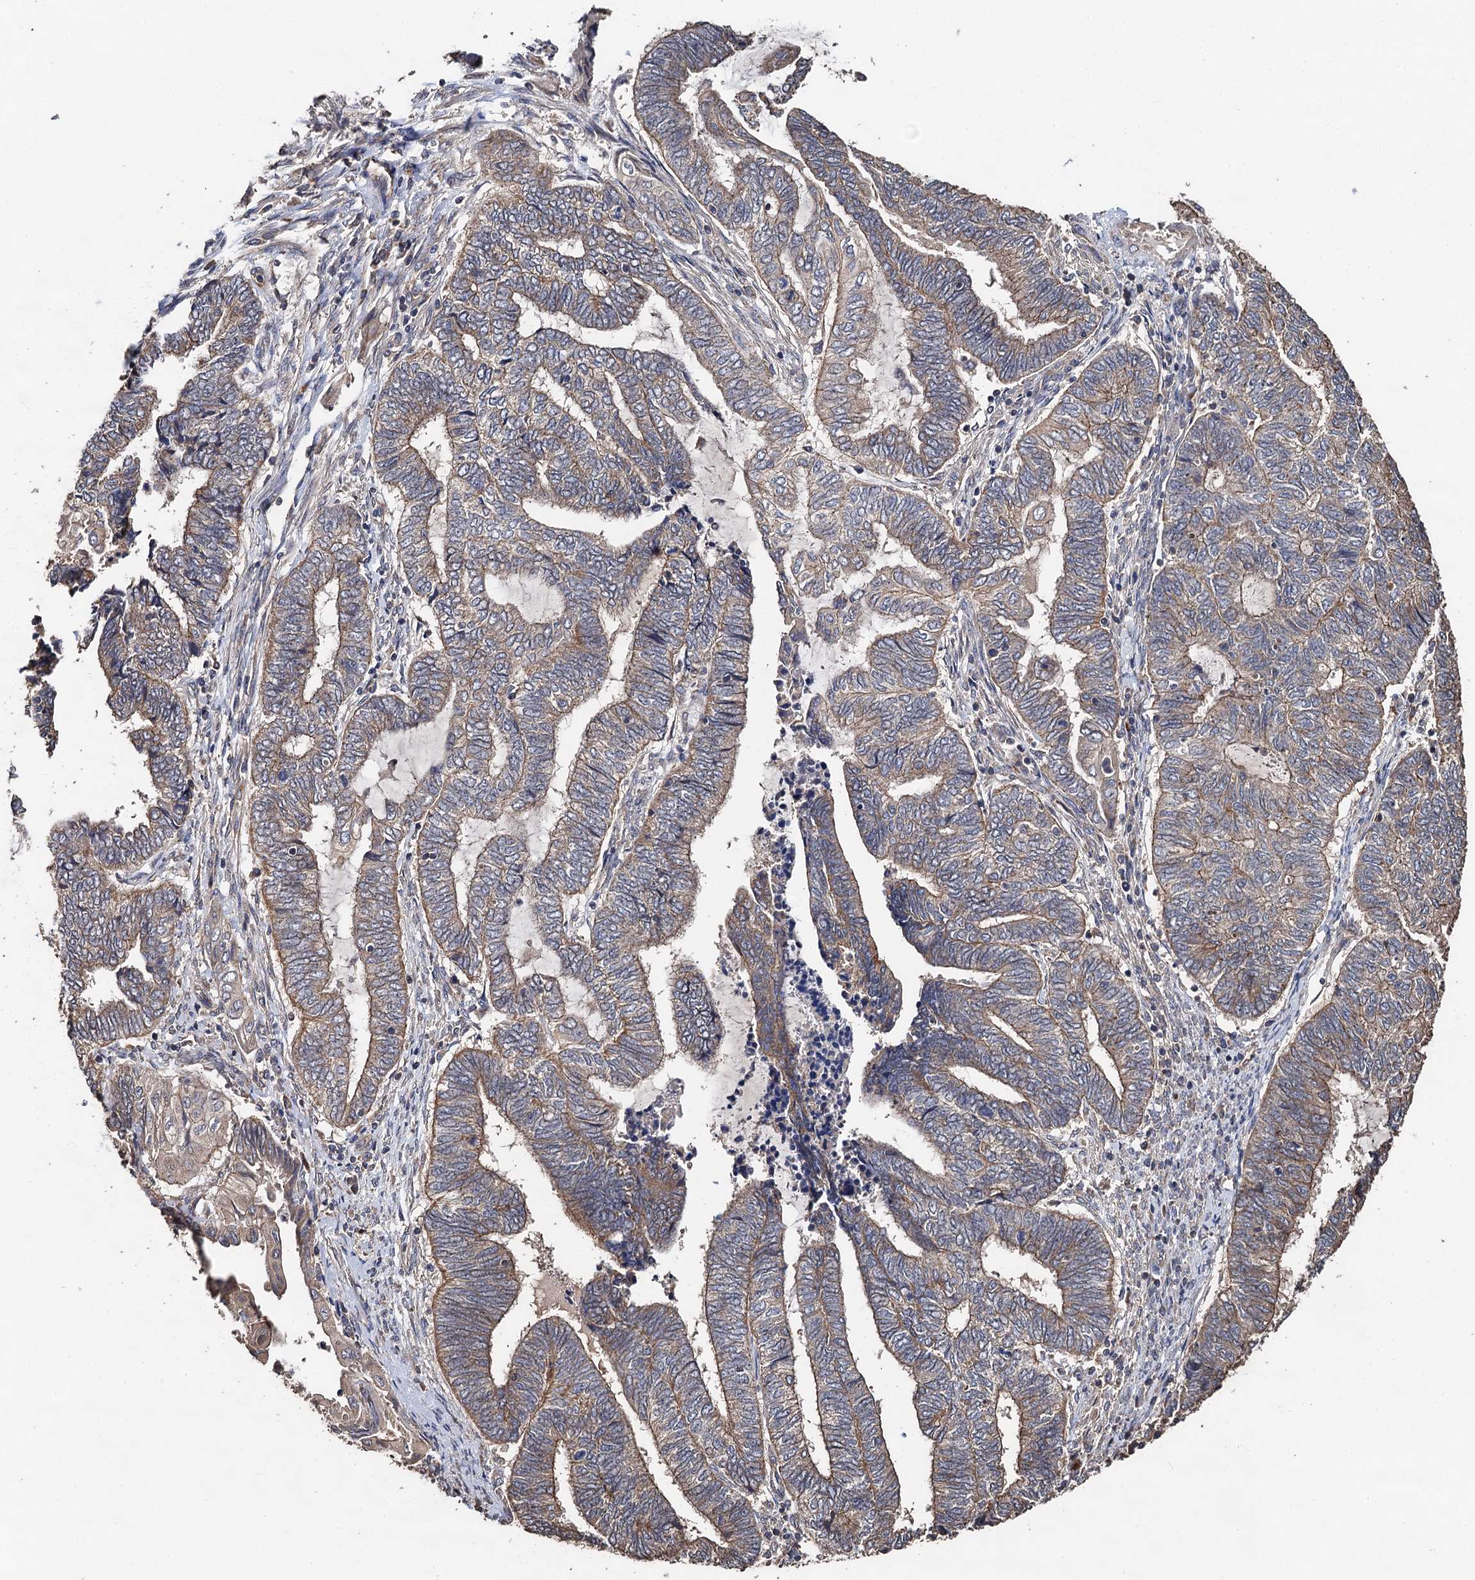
{"staining": {"intensity": "weak", "quantity": "25%-75%", "location": "cytoplasmic/membranous"}, "tissue": "endometrial cancer", "cell_type": "Tumor cells", "image_type": "cancer", "snomed": [{"axis": "morphology", "description": "Adenocarcinoma, NOS"}, {"axis": "topography", "description": "Uterus"}, {"axis": "topography", "description": "Endometrium"}], "caption": "Immunohistochemistry (IHC) histopathology image of neoplastic tissue: endometrial cancer stained using immunohistochemistry reveals low levels of weak protein expression localized specifically in the cytoplasmic/membranous of tumor cells, appearing as a cytoplasmic/membranous brown color.", "gene": "PPTC7", "patient": {"sex": "female", "age": 70}}